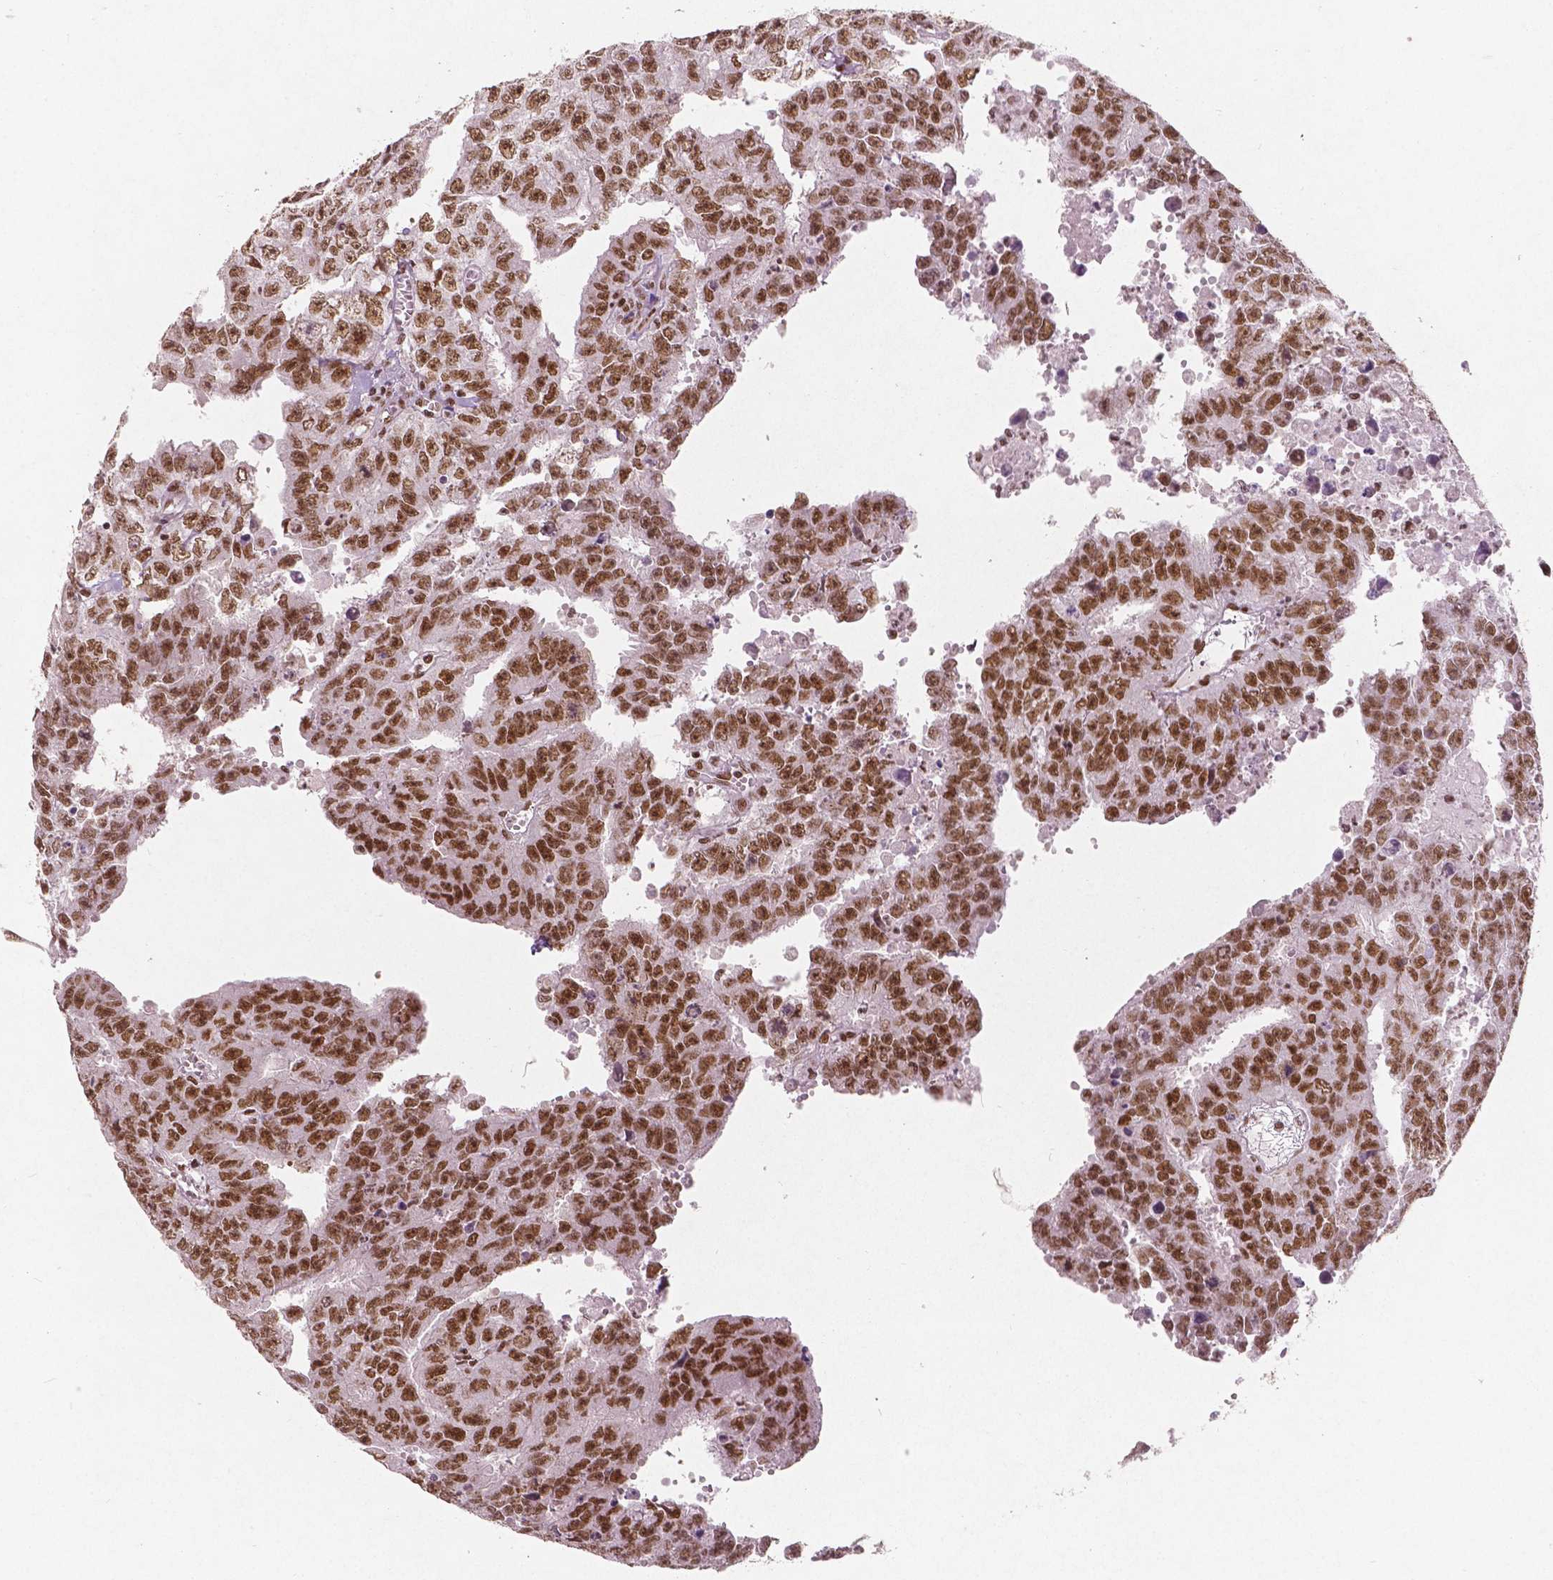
{"staining": {"intensity": "moderate", "quantity": ">75%", "location": "nuclear"}, "tissue": "testis cancer", "cell_type": "Tumor cells", "image_type": "cancer", "snomed": [{"axis": "morphology", "description": "Carcinoma, Embryonal, NOS"}, {"axis": "morphology", "description": "Teratoma, malignant, NOS"}, {"axis": "topography", "description": "Testis"}], "caption": "Immunohistochemical staining of testis embryonal carcinoma displays medium levels of moderate nuclear protein staining in about >75% of tumor cells.", "gene": "BRD4", "patient": {"sex": "male", "age": 24}}